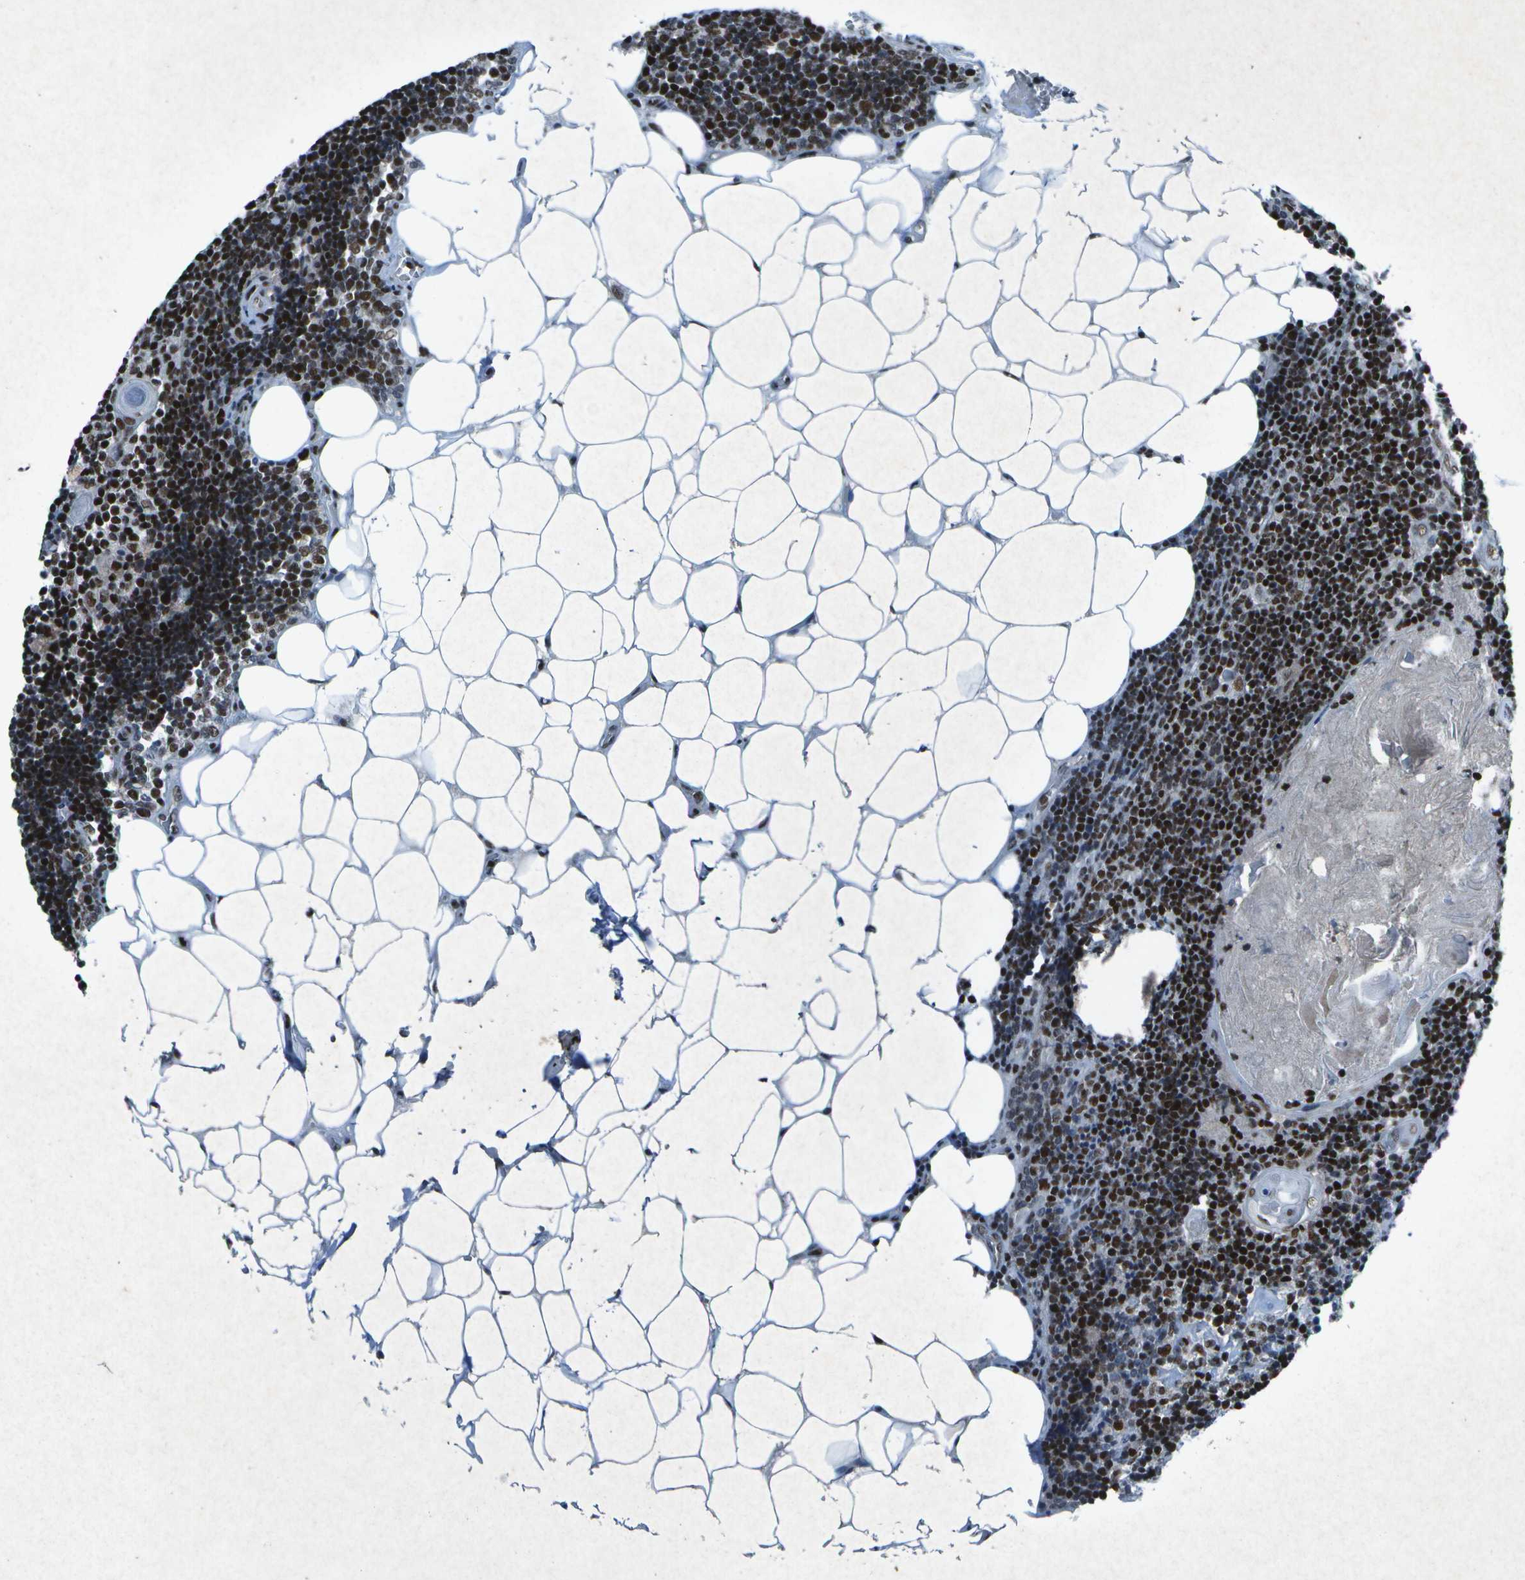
{"staining": {"intensity": "strong", "quantity": ">75%", "location": "nuclear"}, "tissue": "lymph node", "cell_type": "Germinal center cells", "image_type": "normal", "snomed": [{"axis": "morphology", "description": "Normal tissue, NOS"}, {"axis": "topography", "description": "Lymph node"}], "caption": "Strong nuclear expression is seen in approximately >75% of germinal center cells in unremarkable lymph node. (IHC, brightfield microscopy, high magnification).", "gene": "MTA2", "patient": {"sex": "male", "age": 33}}